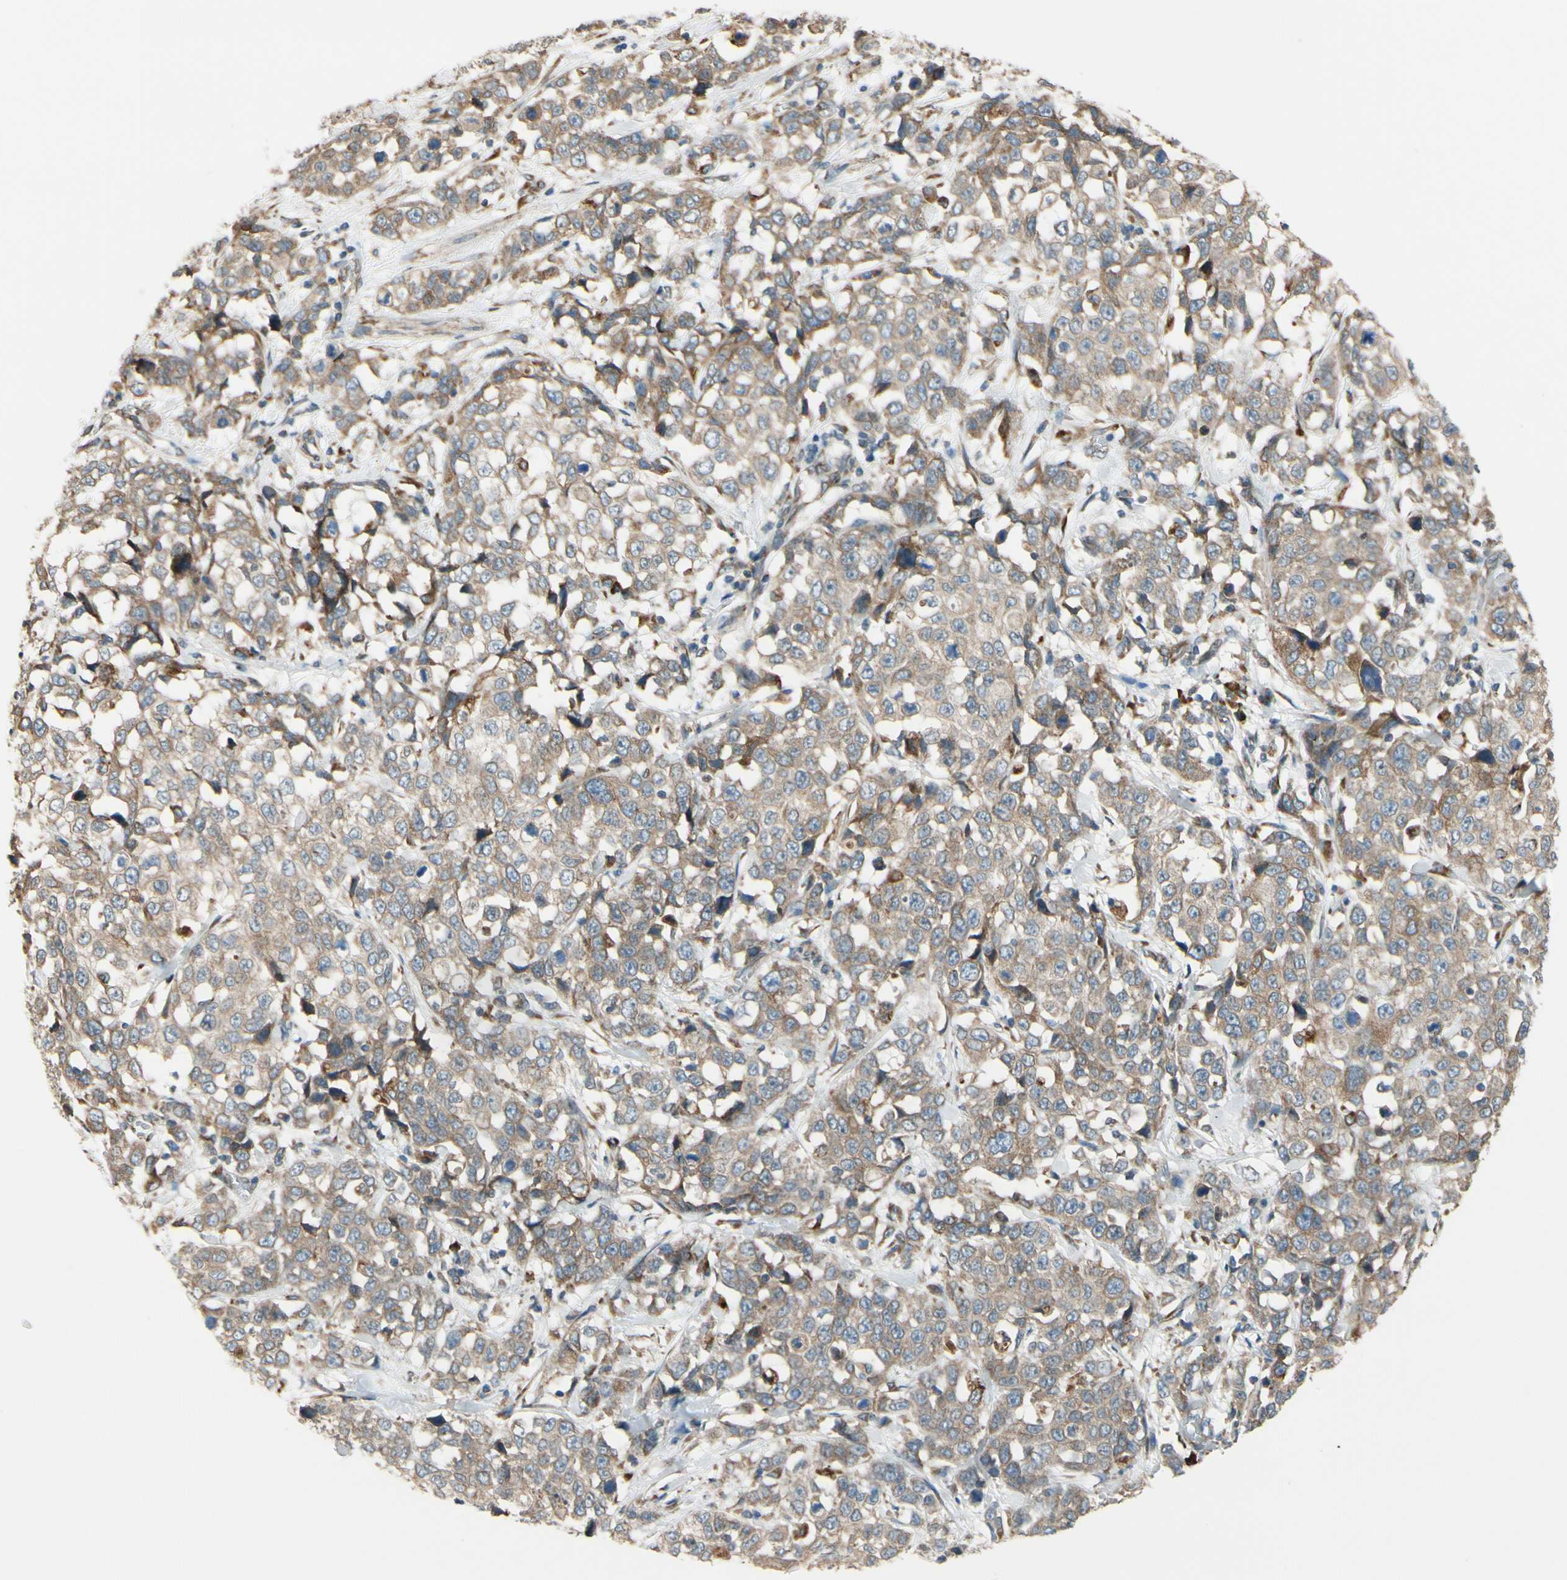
{"staining": {"intensity": "weak", "quantity": ">75%", "location": "cytoplasmic/membranous"}, "tissue": "stomach cancer", "cell_type": "Tumor cells", "image_type": "cancer", "snomed": [{"axis": "morphology", "description": "Normal tissue, NOS"}, {"axis": "morphology", "description": "Adenocarcinoma, NOS"}, {"axis": "topography", "description": "Stomach"}], "caption": "IHC (DAB) staining of stomach adenocarcinoma reveals weak cytoplasmic/membranous protein staining in approximately >75% of tumor cells.", "gene": "RPN2", "patient": {"sex": "male", "age": 48}}